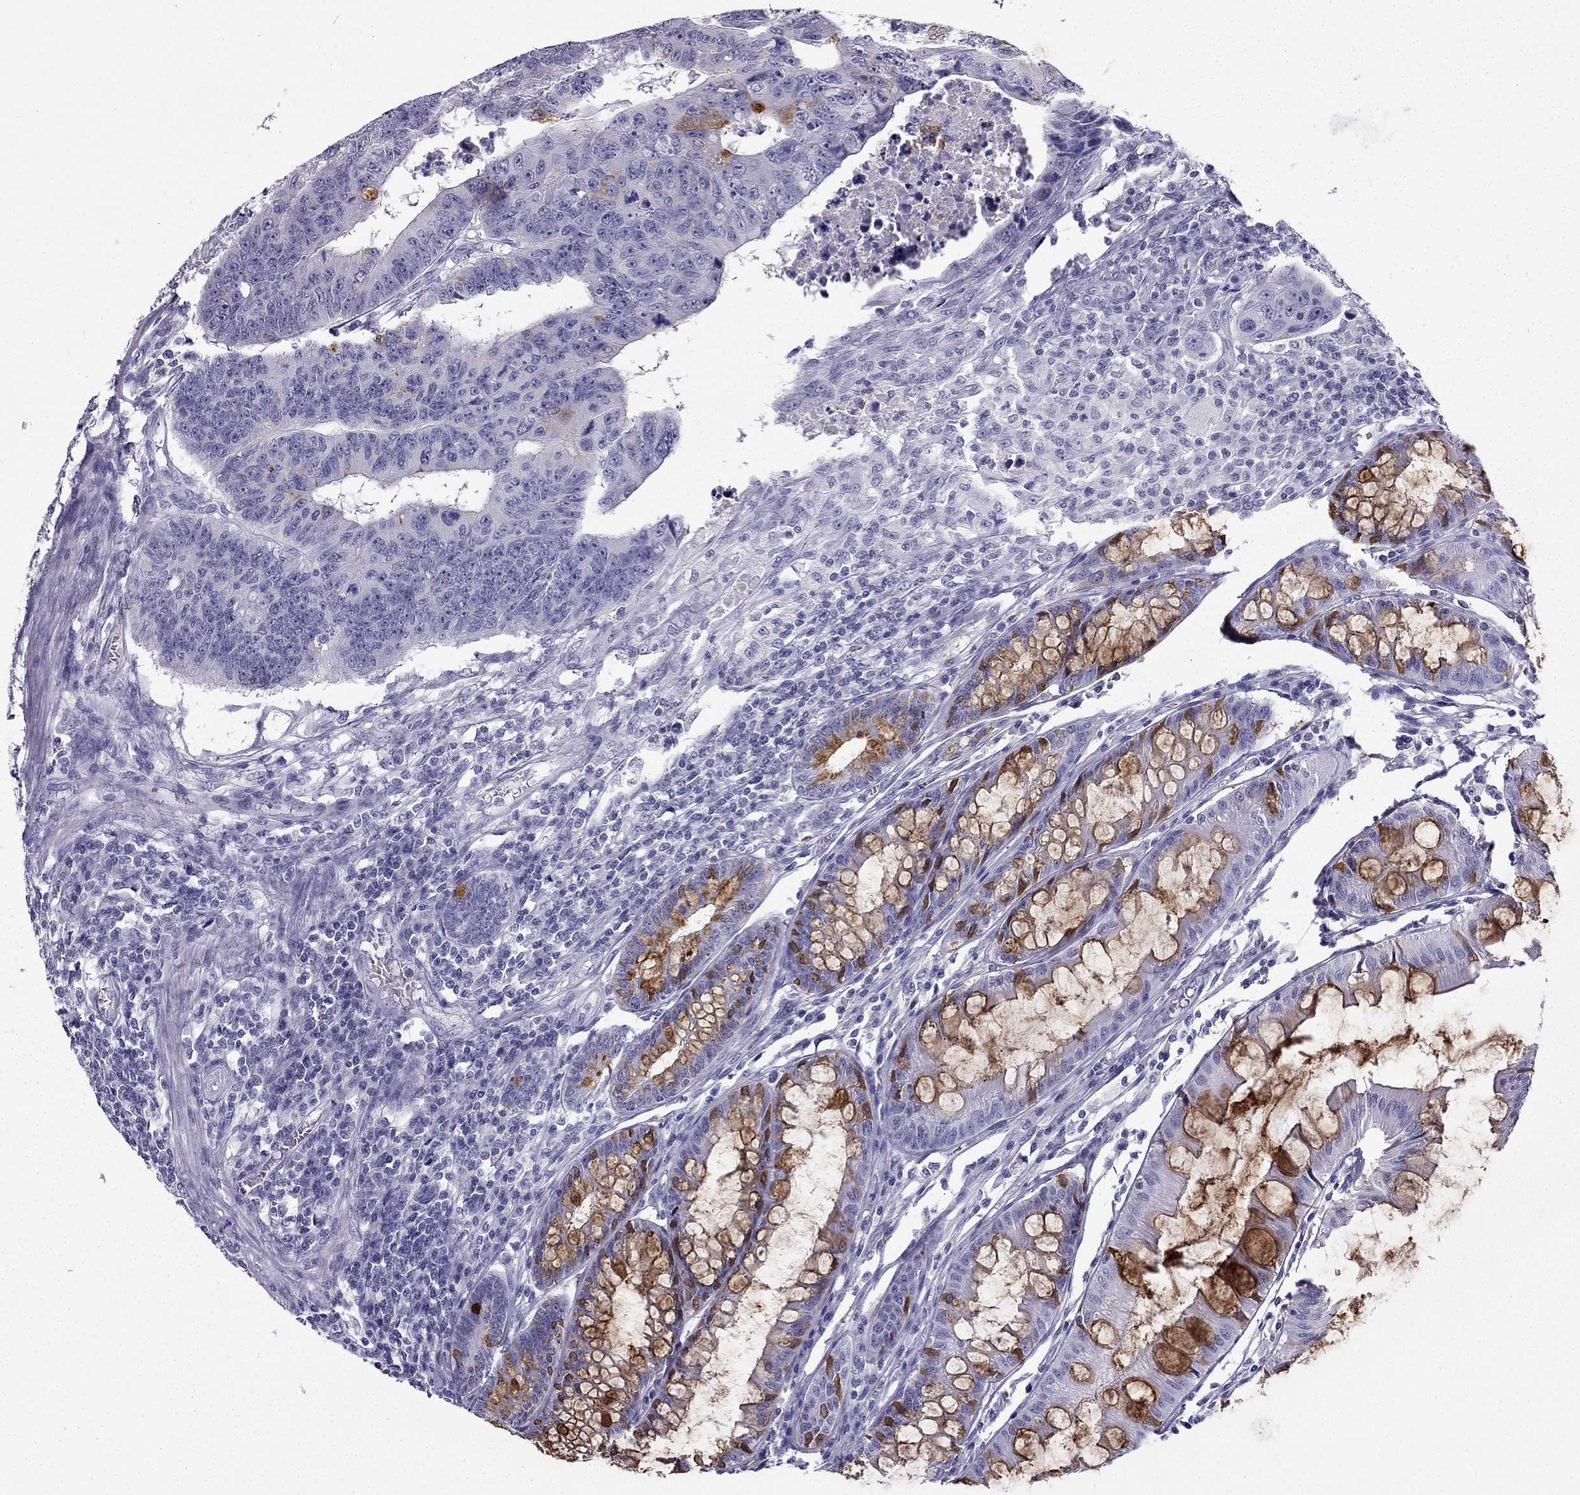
{"staining": {"intensity": "negative", "quantity": "none", "location": "none"}, "tissue": "colorectal cancer", "cell_type": "Tumor cells", "image_type": "cancer", "snomed": [{"axis": "morphology", "description": "Adenocarcinoma, NOS"}, {"axis": "topography", "description": "Rectum"}], "caption": "Tumor cells are negative for brown protein staining in adenocarcinoma (colorectal). (DAB immunohistochemistry visualized using brightfield microscopy, high magnification).", "gene": "TFF3", "patient": {"sex": "female", "age": 85}}